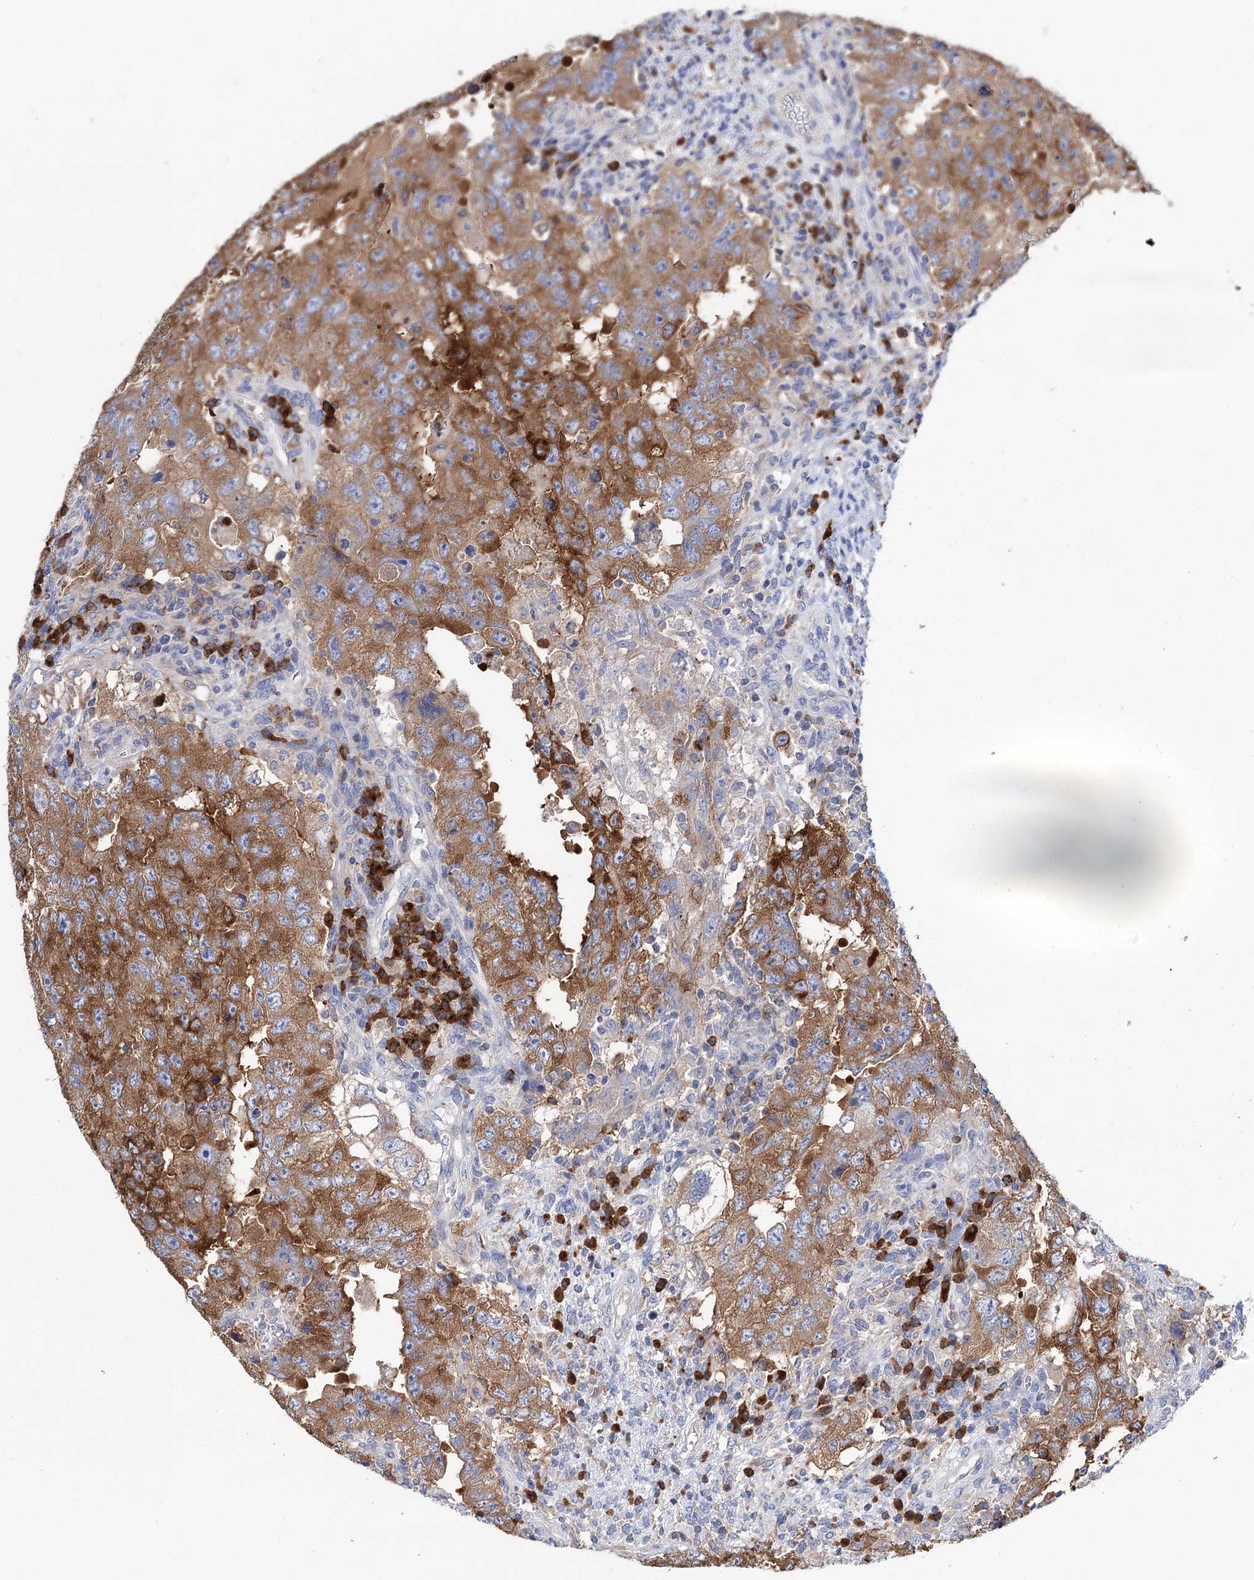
{"staining": {"intensity": "moderate", "quantity": ">75%", "location": "cytoplasmic/membranous"}, "tissue": "testis cancer", "cell_type": "Tumor cells", "image_type": "cancer", "snomed": [{"axis": "morphology", "description": "Carcinoma, Embryonal, NOS"}, {"axis": "topography", "description": "Testis"}], "caption": "The image exhibits staining of testis cancer, revealing moderate cytoplasmic/membranous protein expression (brown color) within tumor cells.", "gene": "BBS4", "patient": {"sex": "male", "age": 26}}